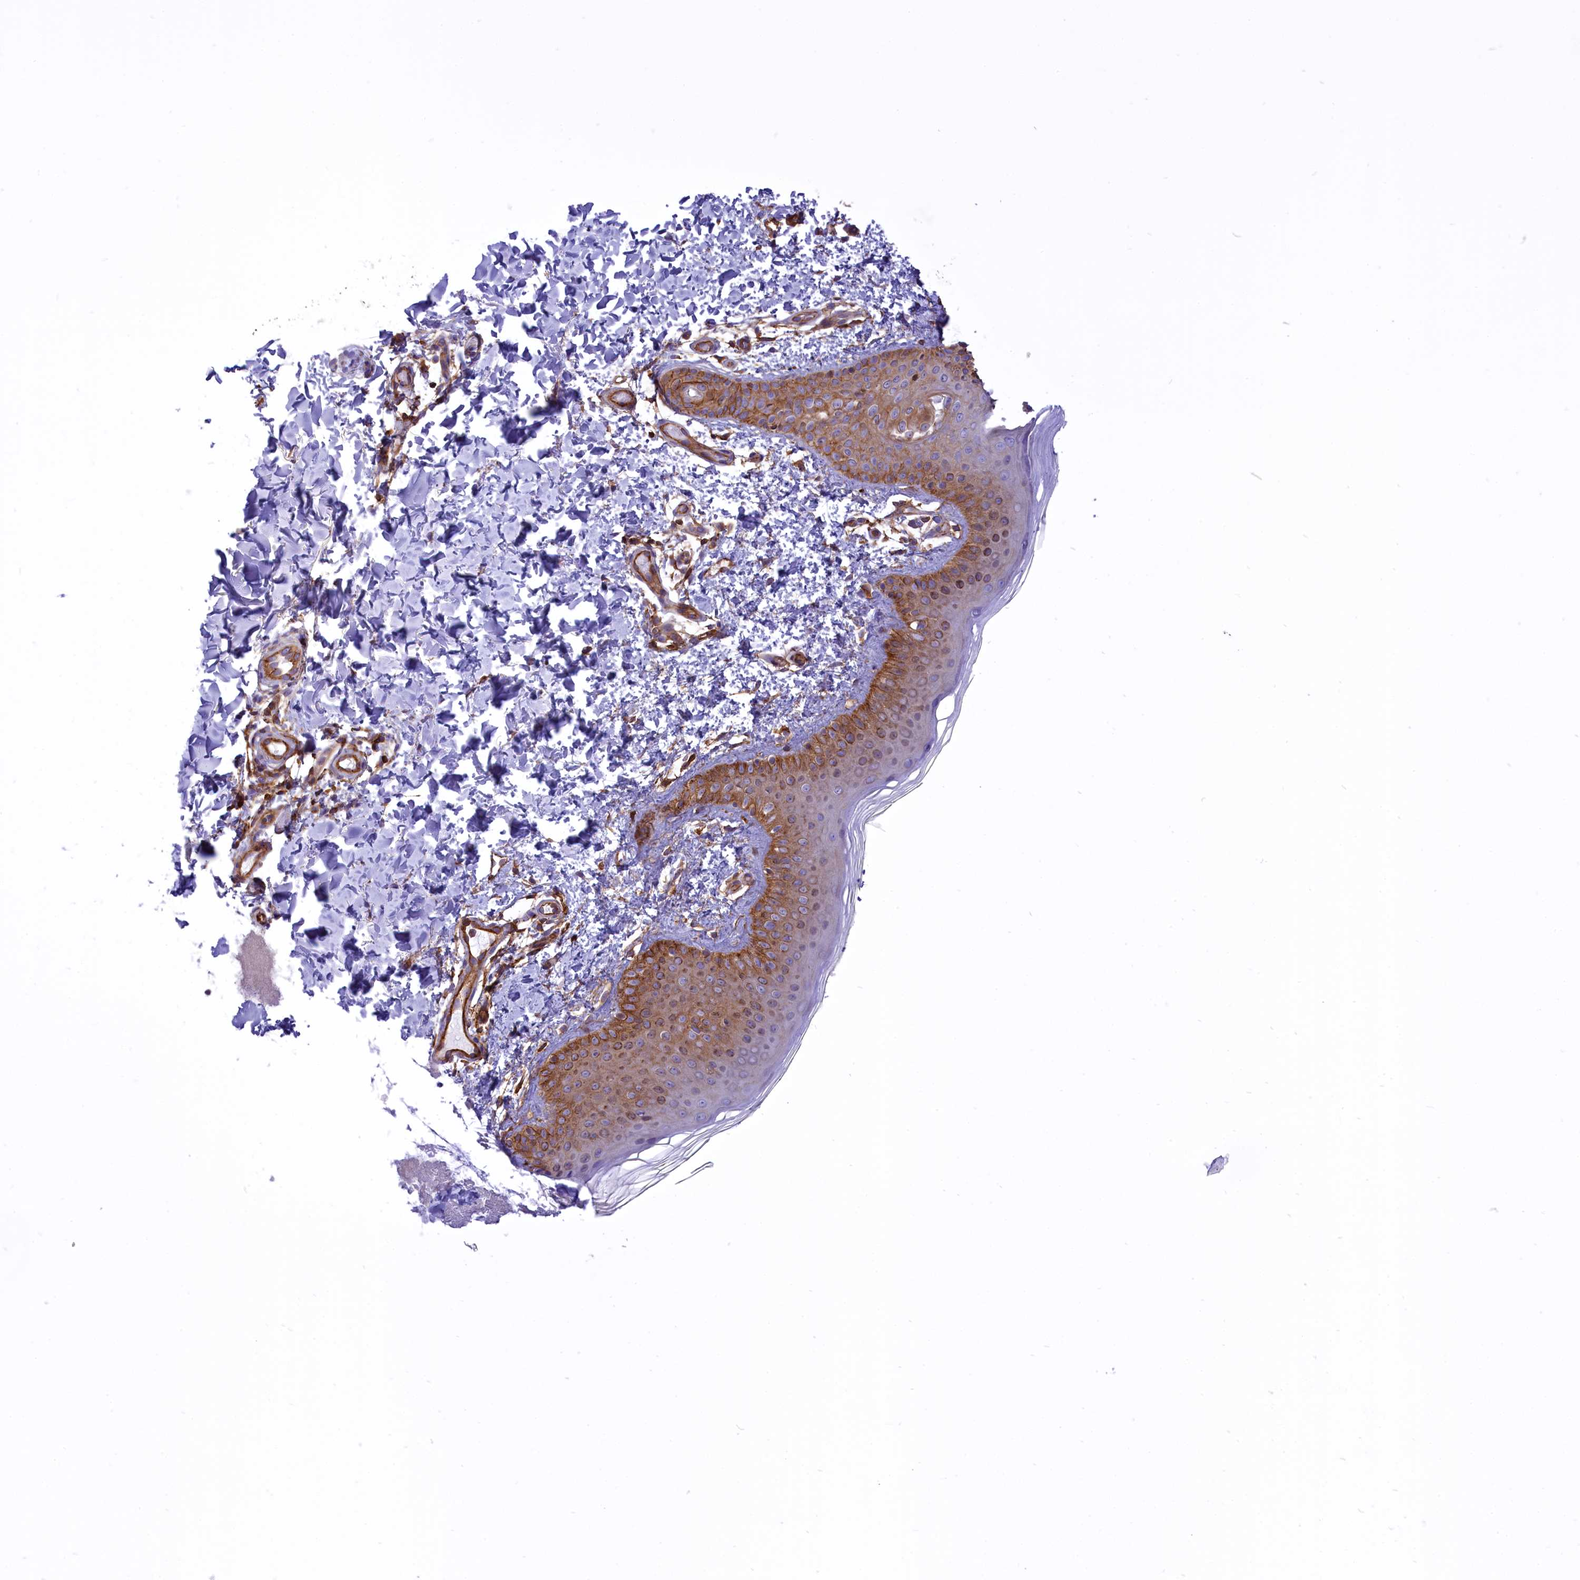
{"staining": {"intensity": "moderate", "quantity": ">75%", "location": "cytoplasmic/membranous"}, "tissue": "skin", "cell_type": "Fibroblasts", "image_type": "normal", "snomed": [{"axis": "morphology", "description": "Normal tissue, NOS"}, {"axis": "topography", "description": "Skin"}], "caption": "Fibroblasts demonstrate moderate cytoplasmic/membranous expression in about >75% of cells in normal skin.", "gene": "SEPTIN9", "patient": {"sex": "male", "age": 36}}